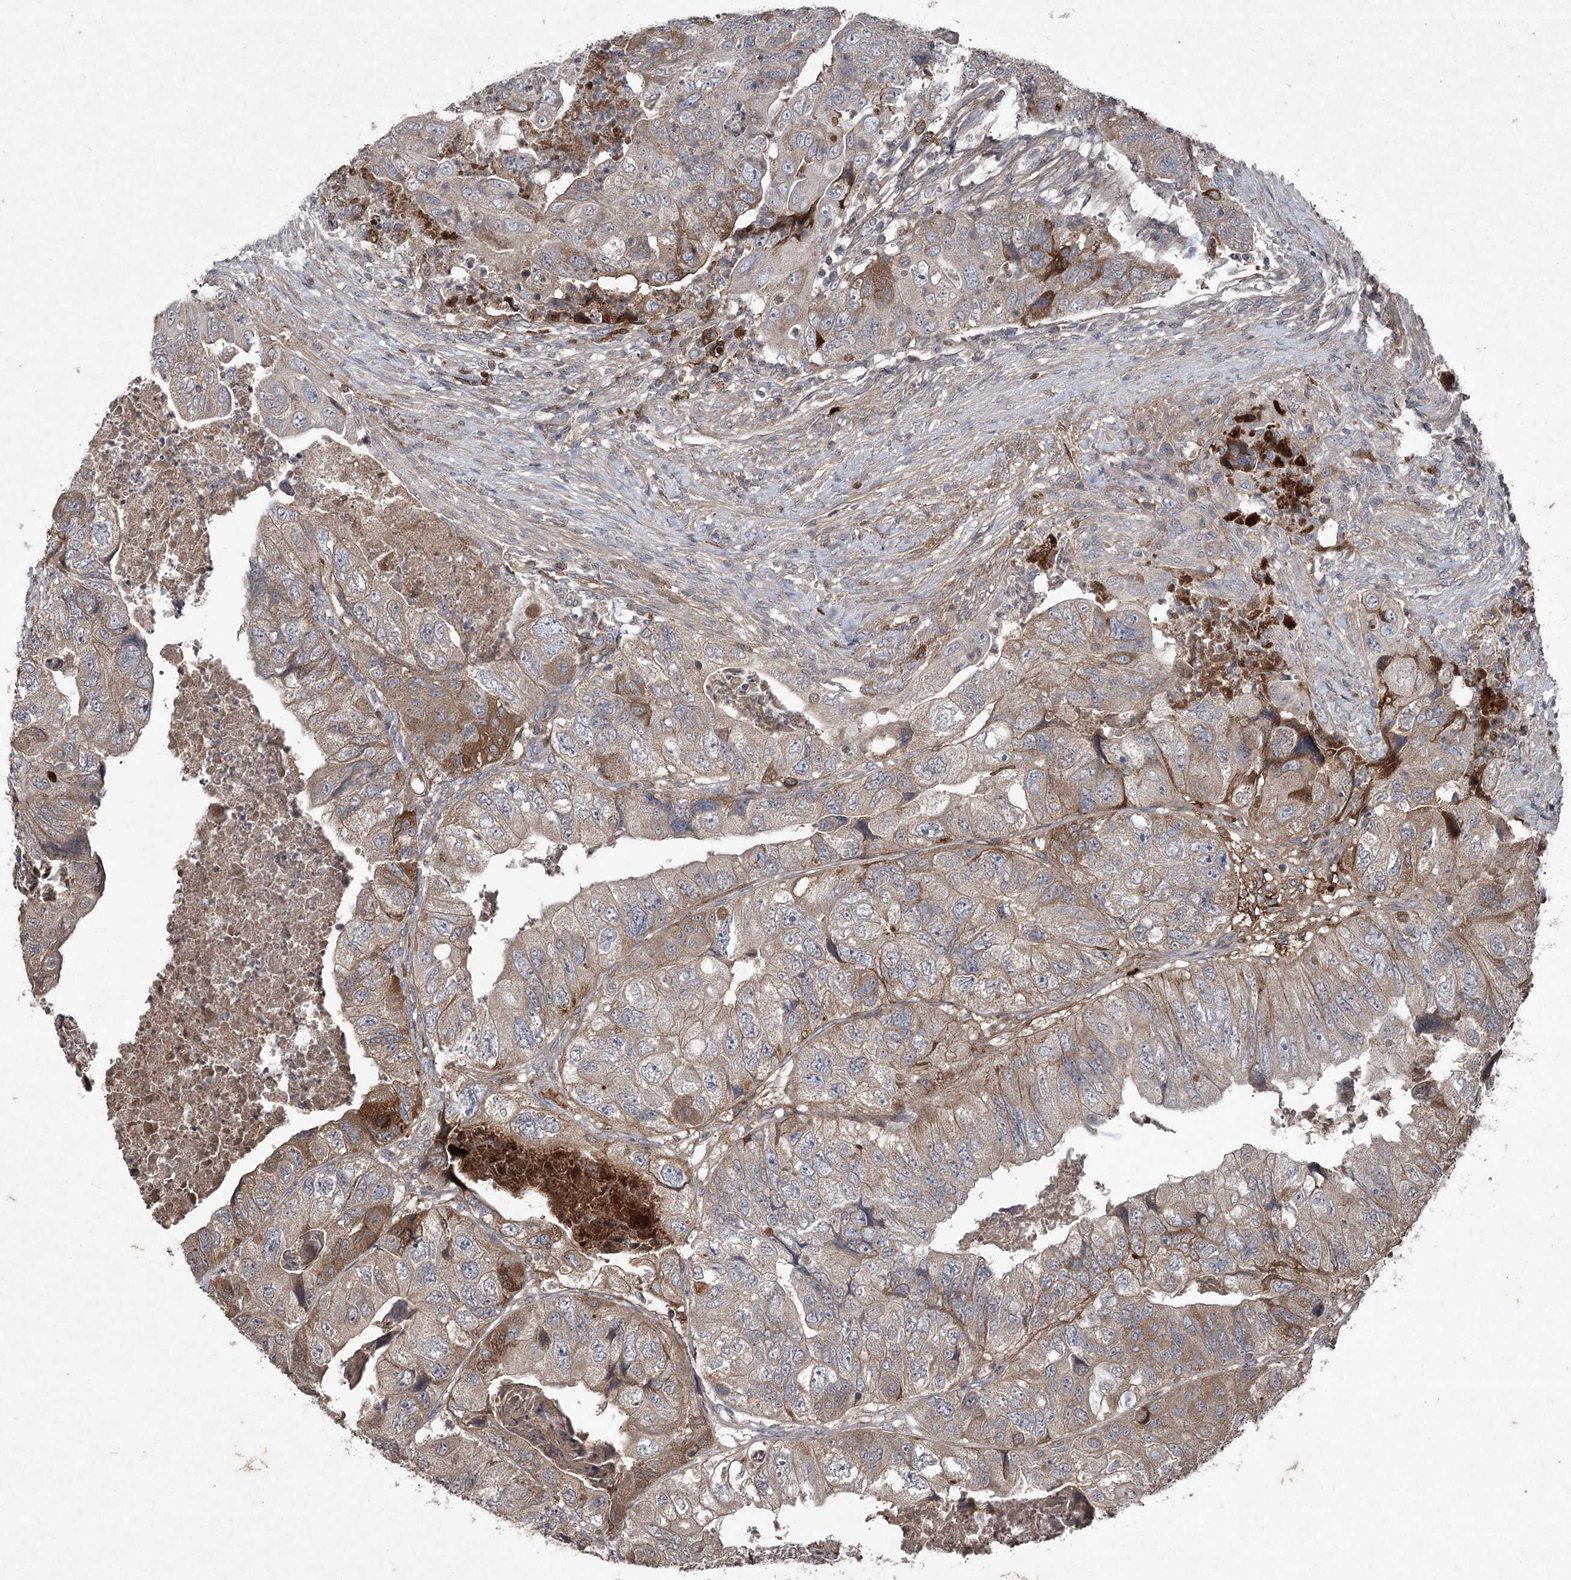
{"staining": {"intensity": "moderate", "quantity": "<25%", "location": "cytoplasmic/membranous"}, "tissue": "colorectal cancer", "cell_type": "Tumor cells", "image_type": "cancer", "snomed": [{"axis": "morphology", "description": "Adenocarcinoma, NOS"}, {"axis": "topography", "description": "Rectum"}], "caption": "Moderate cytoplasmic/membranous positivity is seen in approximately <25% of tumor cells in colorectal adenocarcinoma.", "gene": "PGLYRP2", "patient": {"sex": "male", "age": 63}}